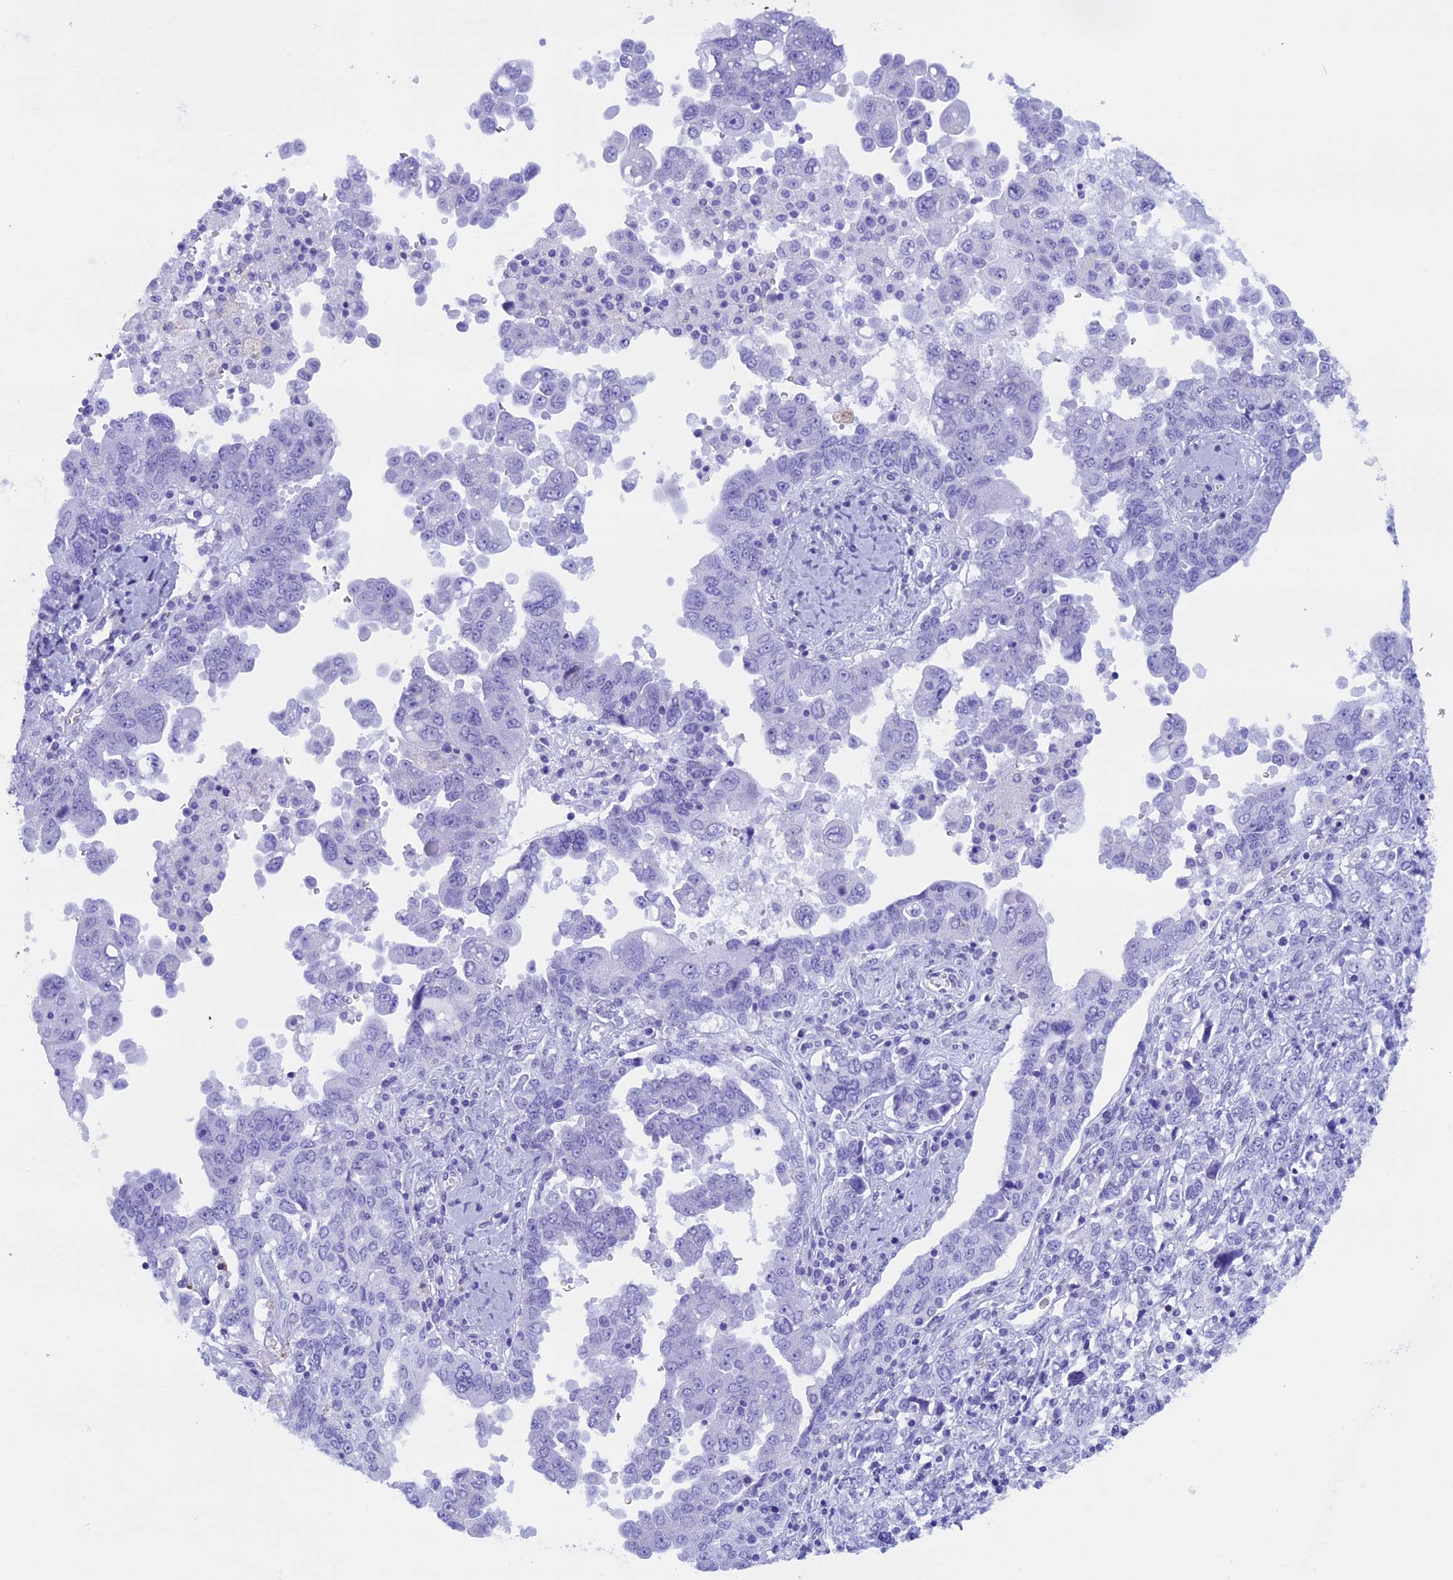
{"staining": {"intensity": "negative", "quantity": "none", "location": "none"}, "tissue": "ovarian cancer", "cell_type": "Tumor cells", "image_type": "cancer", "snomed": [{"axis": "morphology", "description": "Carcinoma, endometroid"}, {"axis": "topography", "description": "Ovary"}], "caption": "Immunohistochemical staining of ovarian cancer (endometroid carcinoma) shows no significant expression in tumor cells. The staining was performed using DAB (3,3'-diaminobenzidine) to visualize the protein expression in brown, while the nuclei were stained in blue with hematoxylin (Magnification: 20x).", "gene": "FAM169A", "patient": {"sex": "female", "age": 62}}